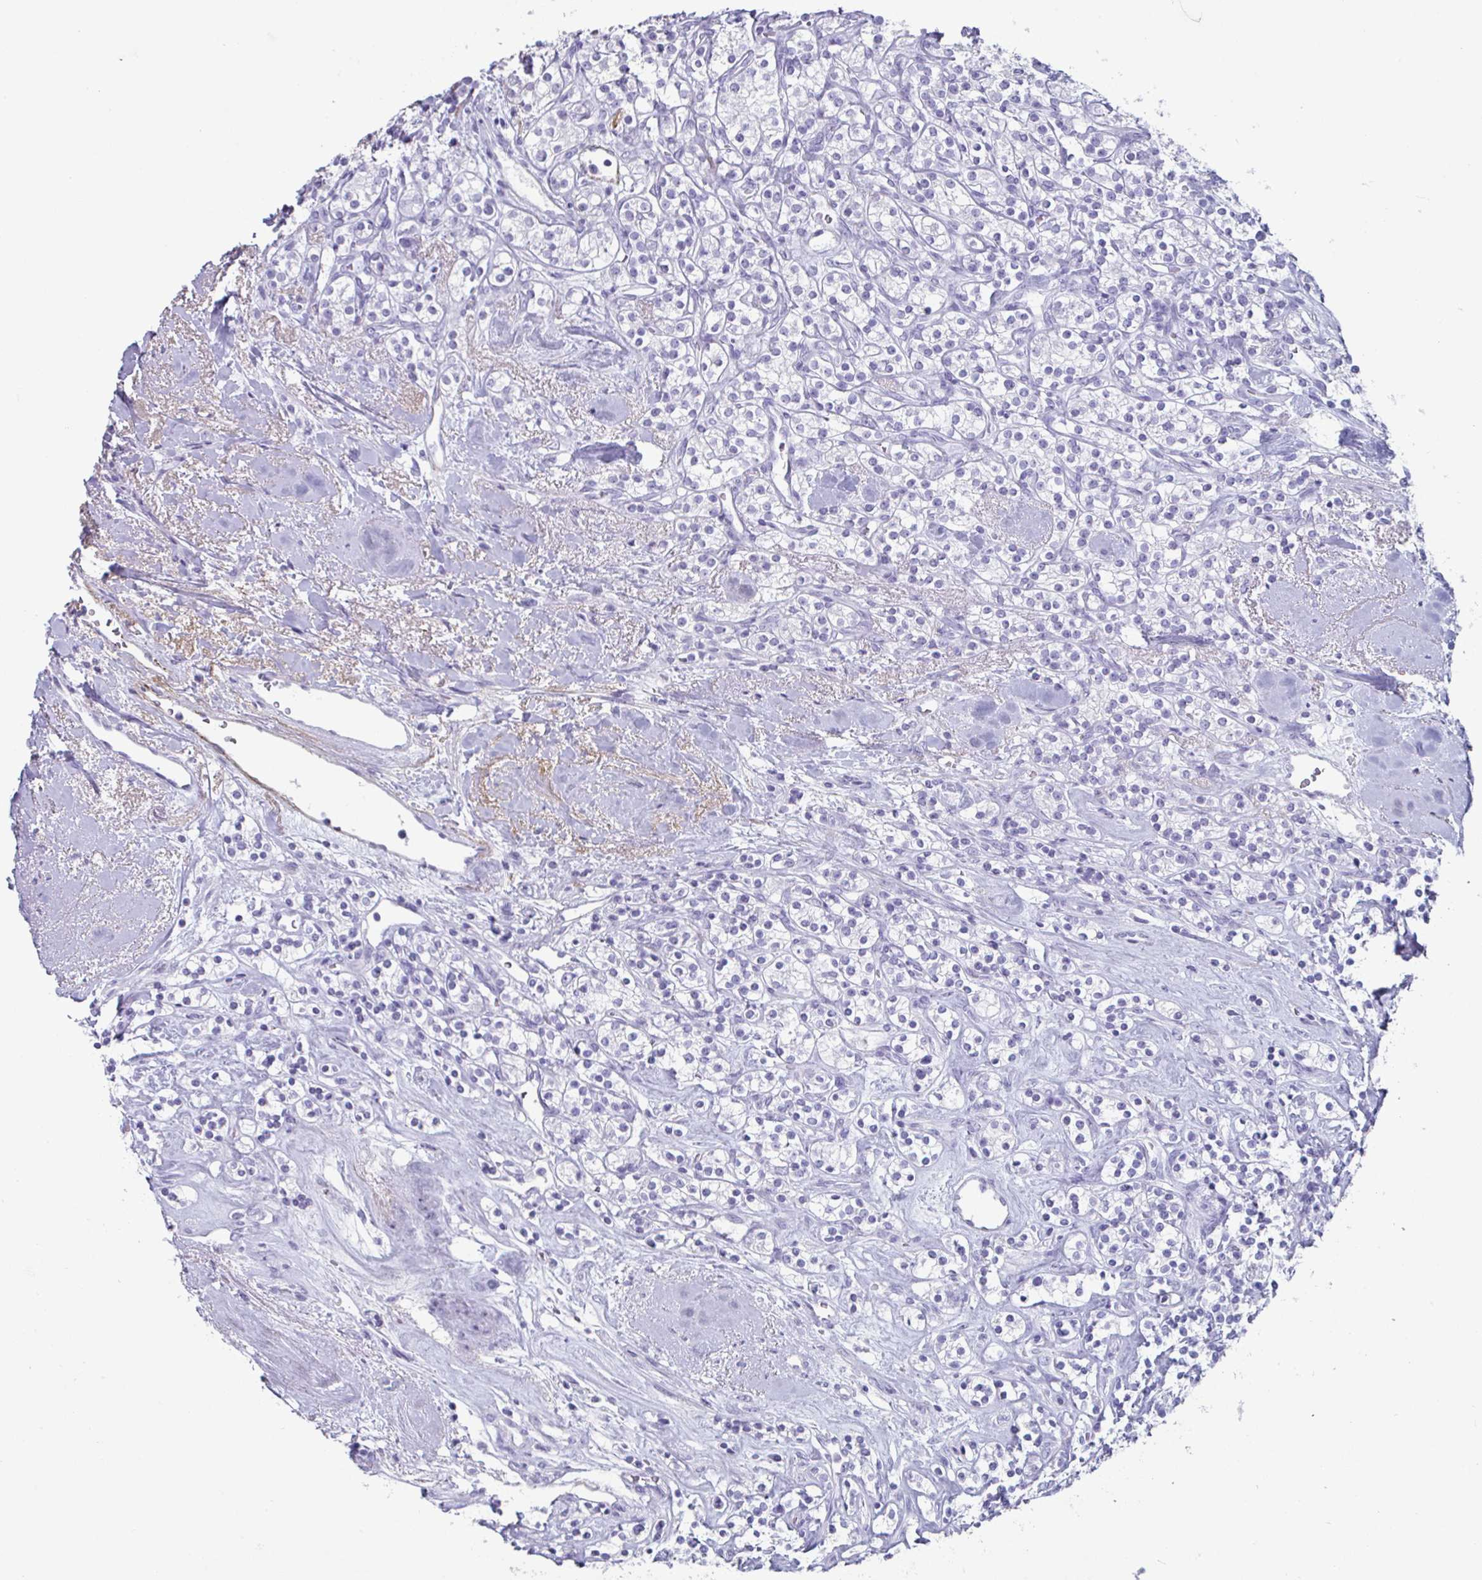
{"staining": {"intensity": "negative", "quantity": "none", "location": "none"}, "tissue": "renal cancer", "cell_type": "Tumor cells", "image_type": "cancer", "snomed": [{"axis": "morphology", "description": "Adenocarcinoma, NOS"}, {"axis": "topography", "description": "Kidney"}], "caption": "Immunohistochemical staining of human renal cancer (adenocarcinoma) shows no significant staining in tumor cells.", "gene": "CREG2", "patient": {"sex": "male", "age": 77}}